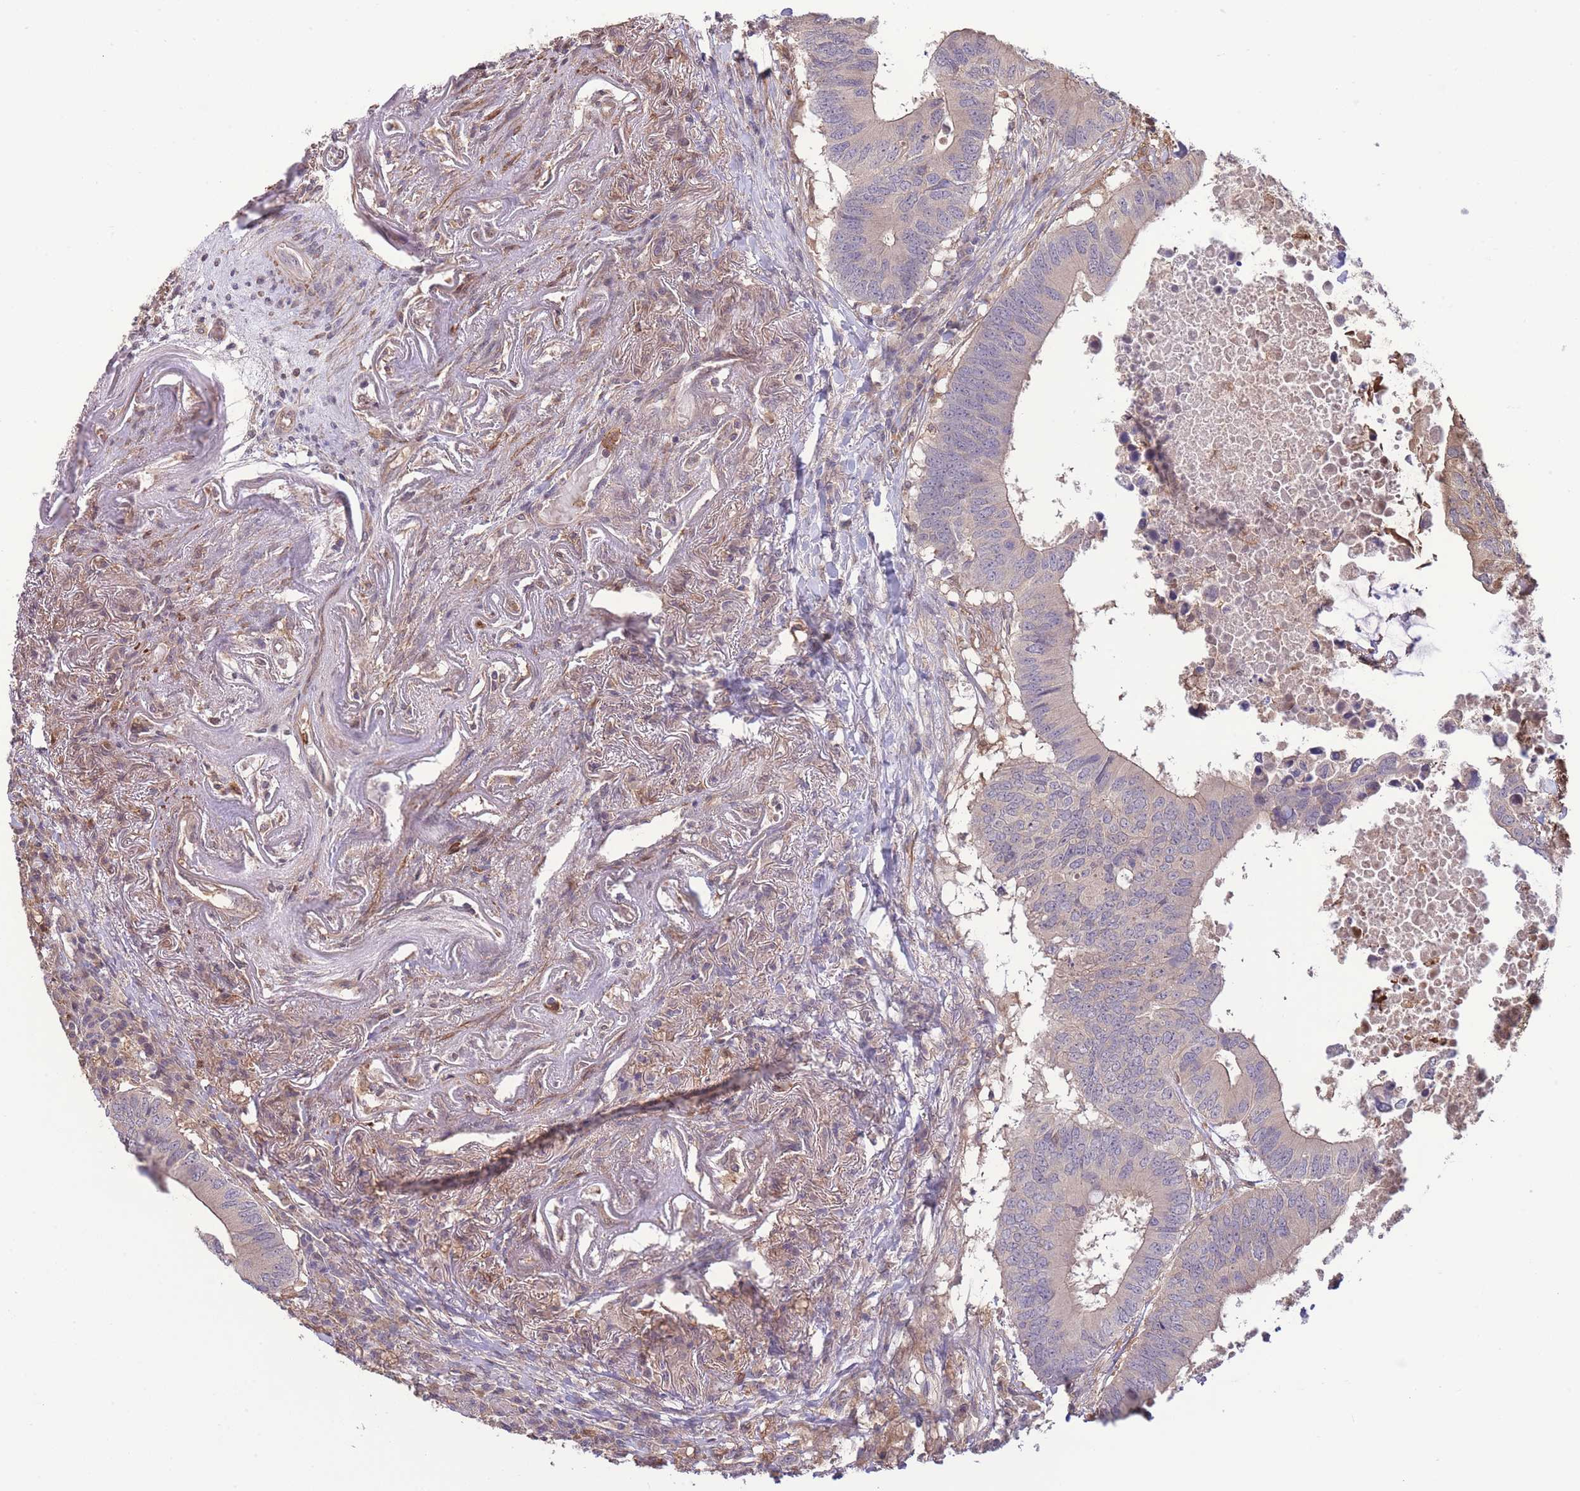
{"staining": {"intensity": "negative", "quantity": "none", "location": "none"}, "tissue": "colorectal cancer", "cell_type": "Tumor cells", "image_type": "cancer", "snomed": [{"axis": "morphology", "description": "Adenocarcinoma, NOS"}, {"axis": "topography", "description": "Colon"}], "caption": "Immunohistochemical staining of adenocarcinoma (colorectal) reveals no significant positivity in tumor cells.", "gene": "ZNF304", "patient": {"sex": "male", "age": 71}}